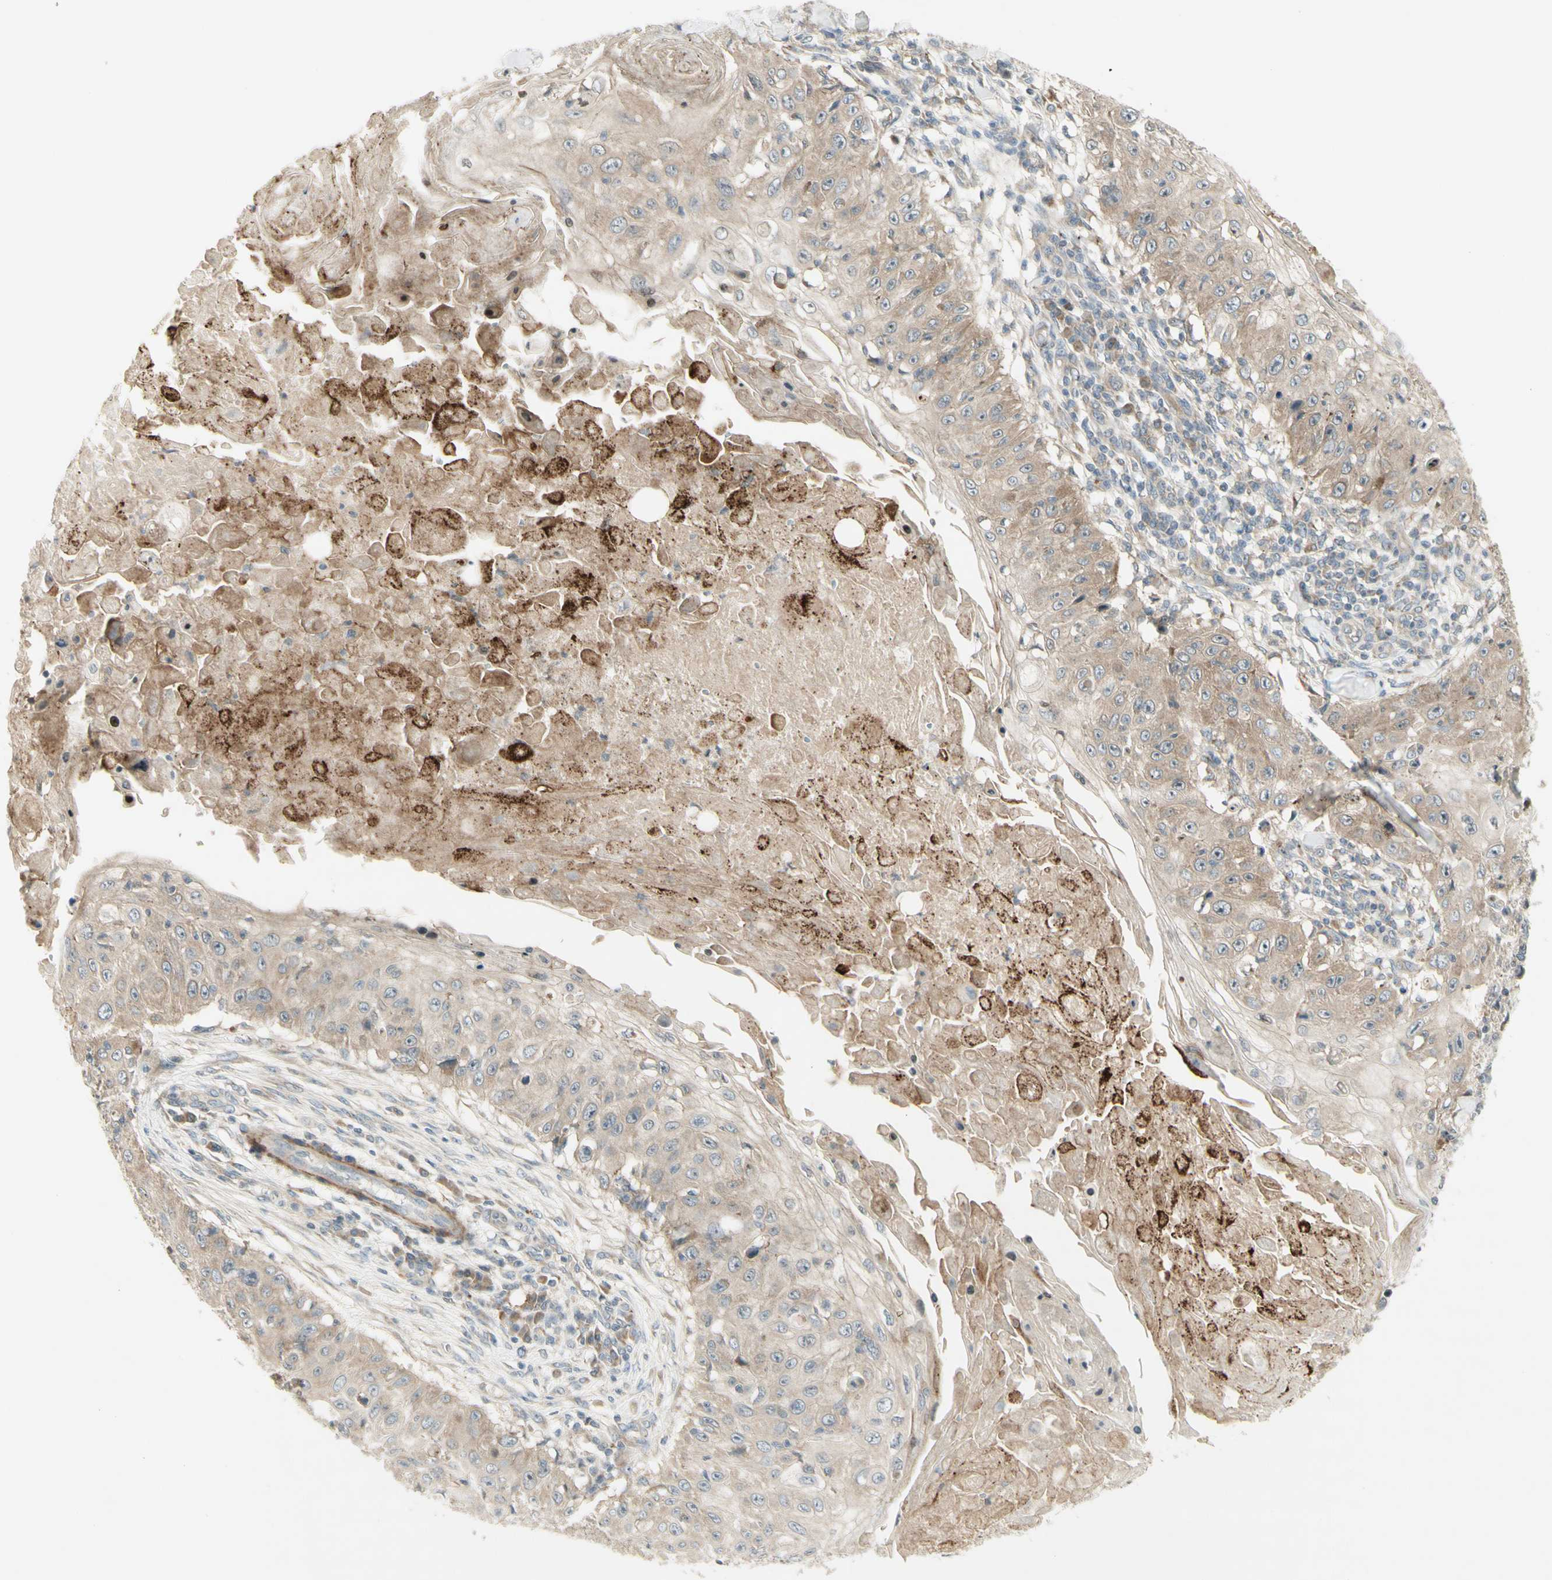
{"staining": {"intensity": "weak", "quantity": "25%-75%", "location": "cytoplasmic/membranous"}, "tissue": "skin cancer", "cell_type": "Tumor cells", "image_type": "cancer", "snomed": [{"axis": "morphology", "description": "Squamous cell carcinoma, NOS"}, {"axis": "topography", "description": "Skin"}], "caption": "Skin squamous cell carcinoma stained with a brown dye shows weak cytoplasmic/membranous positive positivity in about 25%-75% of tumor cells.", "gene": "ETF1", "patient": {"sex": "male", "age": 86}}